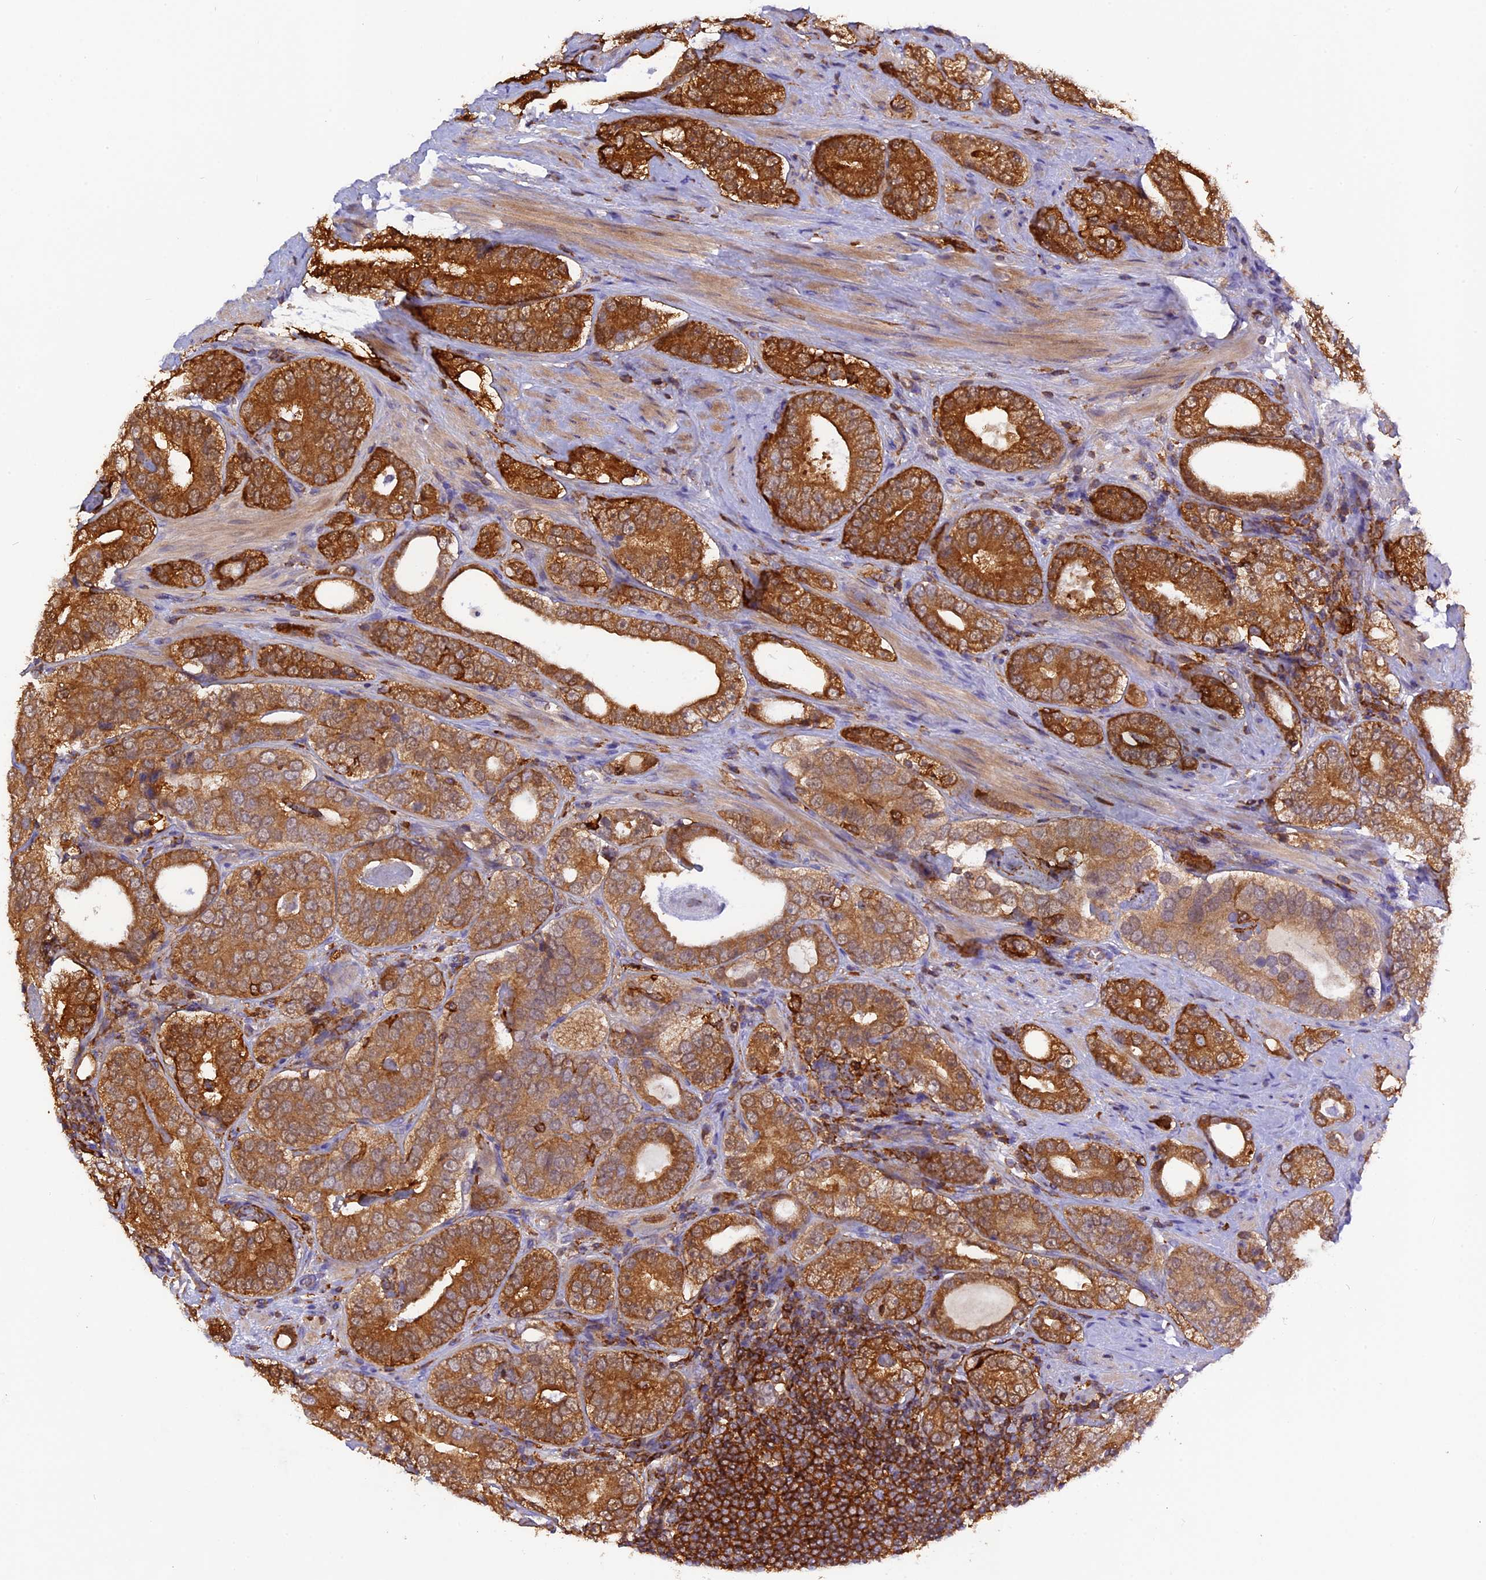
{"staining": {"intensity": "strong", "quantity": ">75%", "location": "cytoplasmic/membranous"}, "tissue": "prostate cancer", "cell_type": "Tumor cells", "image_type": "cancer", "snomed": [{"axis": "morphology", "description": "Adenocarcinoma, High grade"}, {"axis": "topography", "description": "Prostate"}], "caption": "High-power microscopy captured an immunohistochemistry (IHC) image of prostate cancer, revealing strong cytoplasmic/membranous positivity in approximately >75% of tumor cells.", "gene": "MYO9B", "patient": {"sex": "male", "age": 56}}